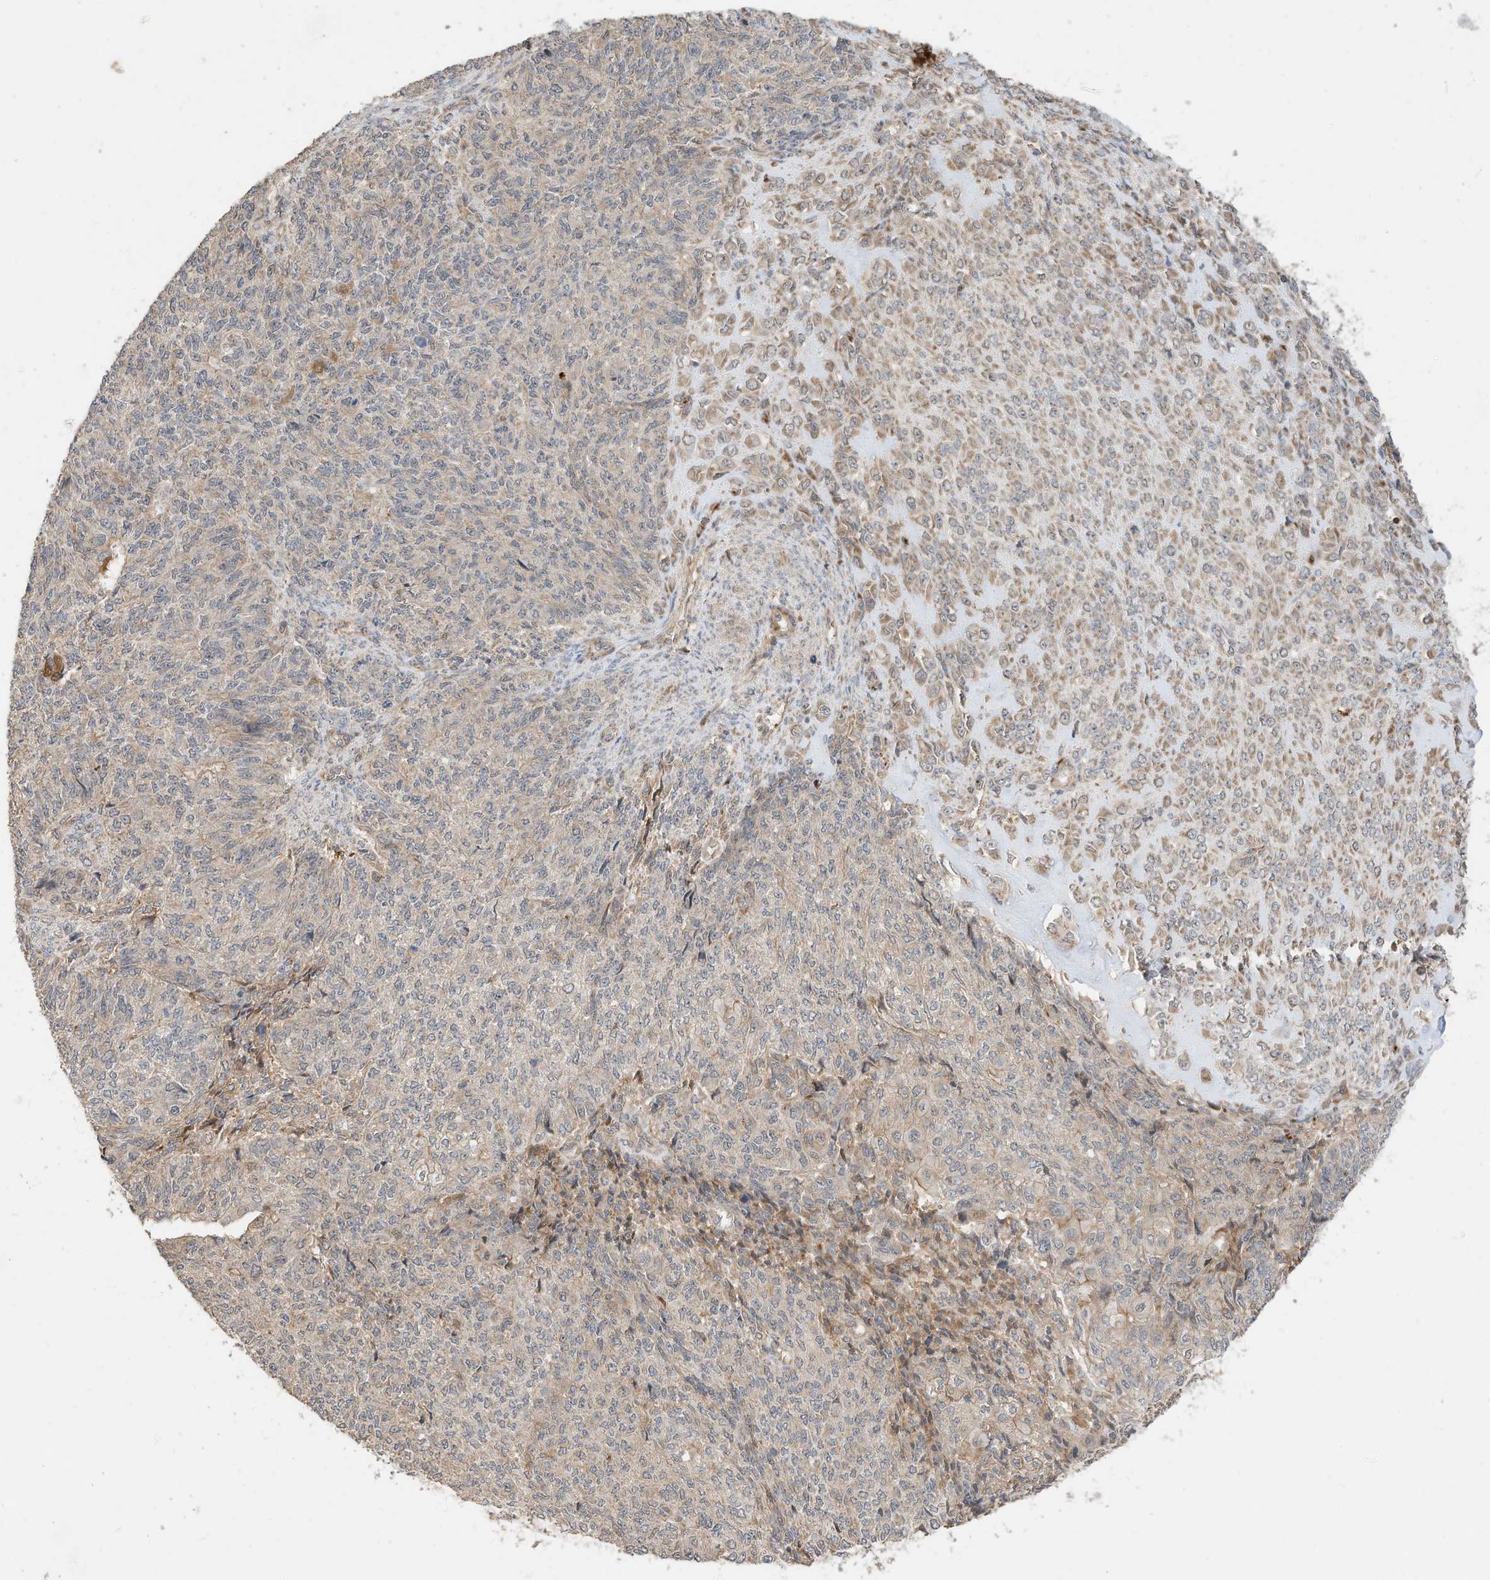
{"staining": {"intensity": "moderate", "quantity": "<25%", "location": "cytoplasmic/membranous"}, "tissue": "endometrial cancer", "cell_type": "Tumor cells", "image_type": "cancer", "snomed": [{"axis": "morphology", "description": "Adenocarcinoma, NOS"}, {"axis": "topography", "description": "Endometrium"}], "caption": "This is a histology image of IHC staining of endometrial cancer (adenocarcinoma), which shows moderate positivity in the cytoplasmic/membranous of tumor cells.", "gene": "CPAMD8", "patient": {"sex": "female", "age": 32}}